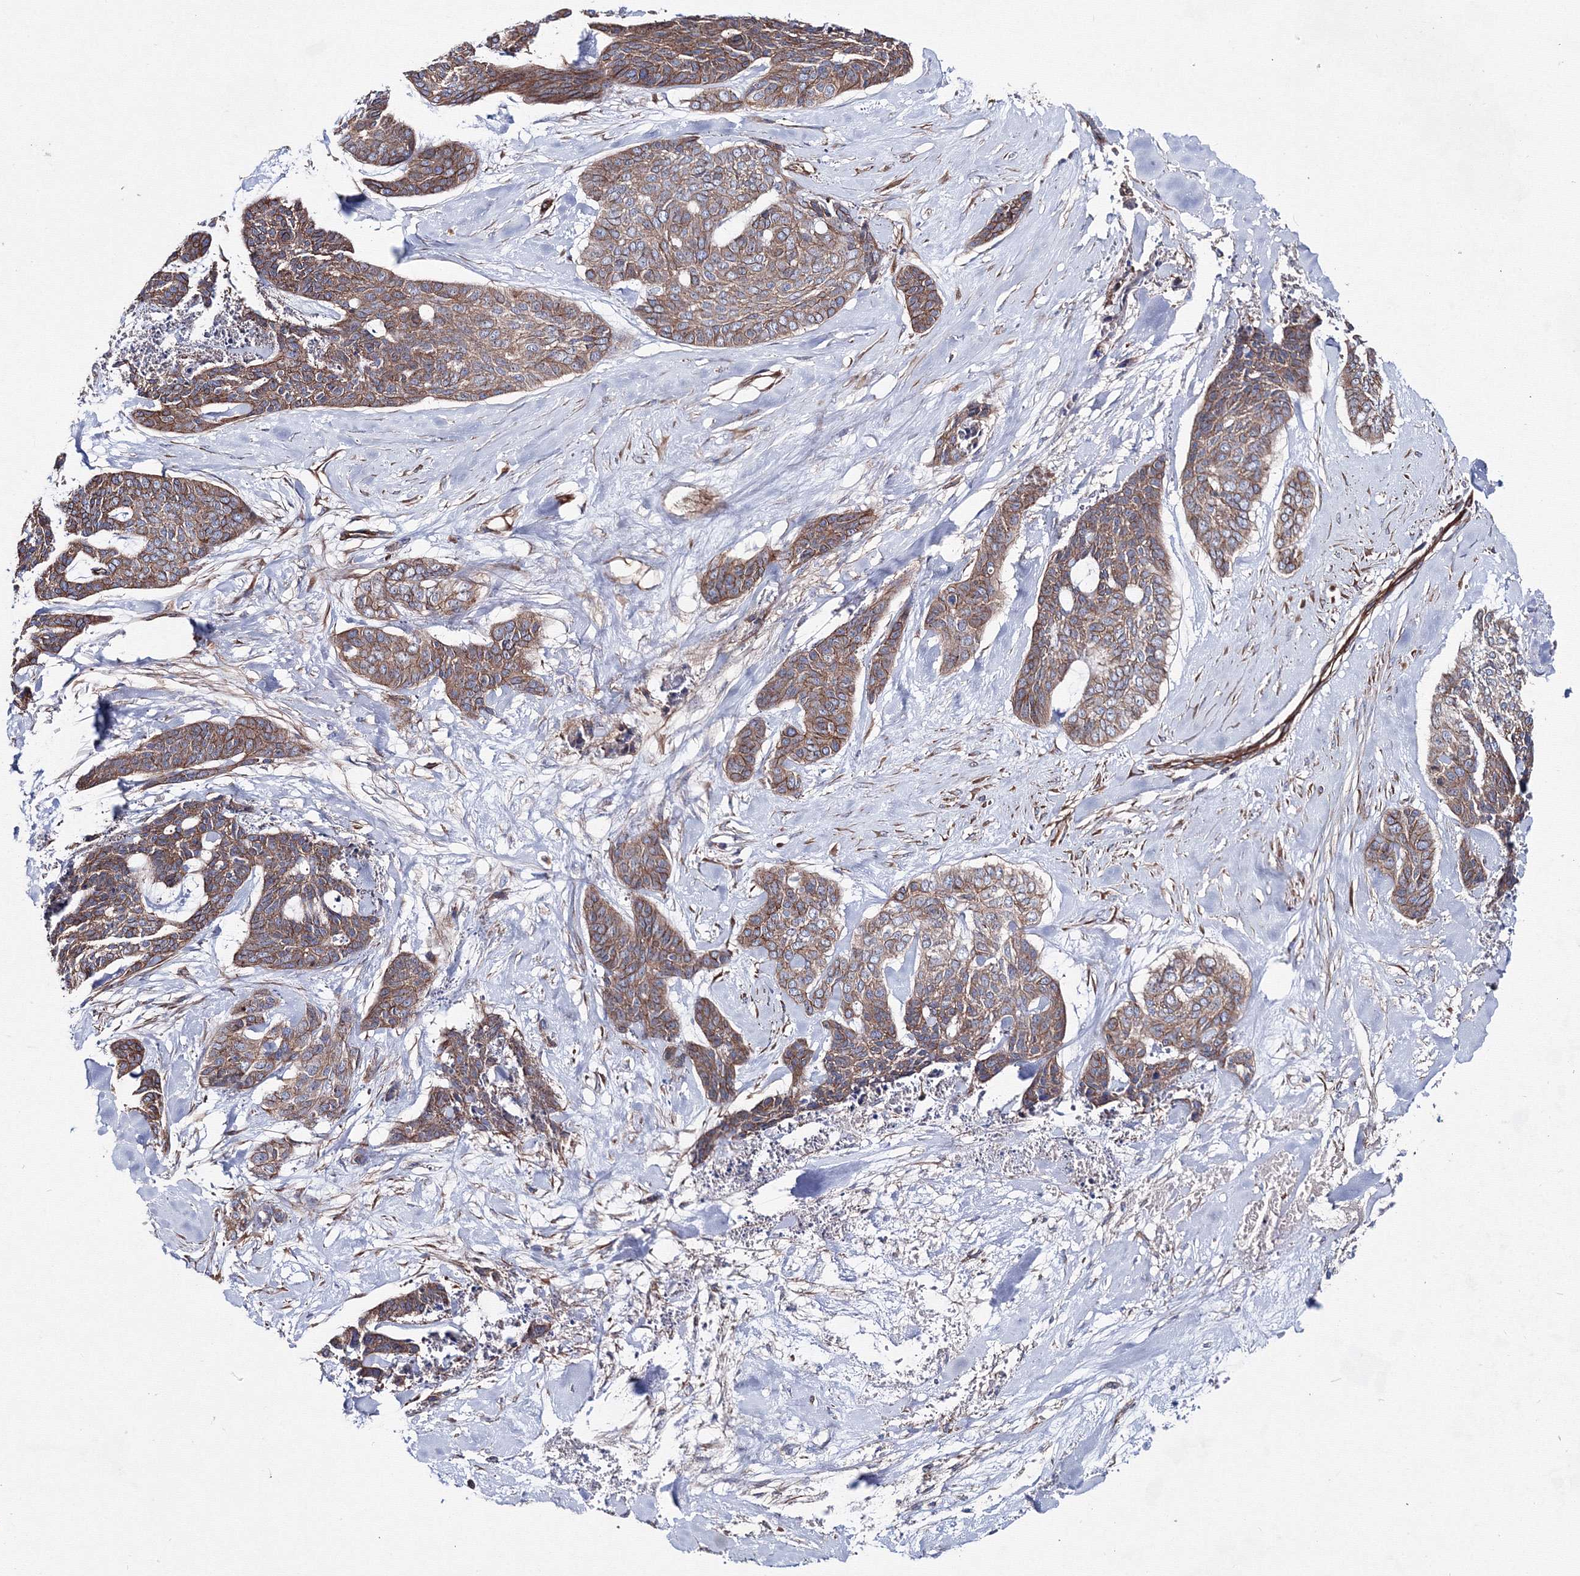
{"staining": {"intensity": "moderate", "quantity": ">75%", "location": "cytoplasmic/membranous"}, "tissue": "skin cancer", "cell_type": "Tumor cells", "image_type": "cancer", "snomed": [{"axis": "morphology", "description": "Basal cell carcinoma"}, {"axis": "topography", "description": "Skin"}], "caption": "Approximately >75% of tumor cells in human skin cancer display moderate cytoplasmic/membranous protein expression as visualized by brown immunohistochemical staining.", "gene": "ANKRD37", "patient": {"sex": "female", "age": 64}}